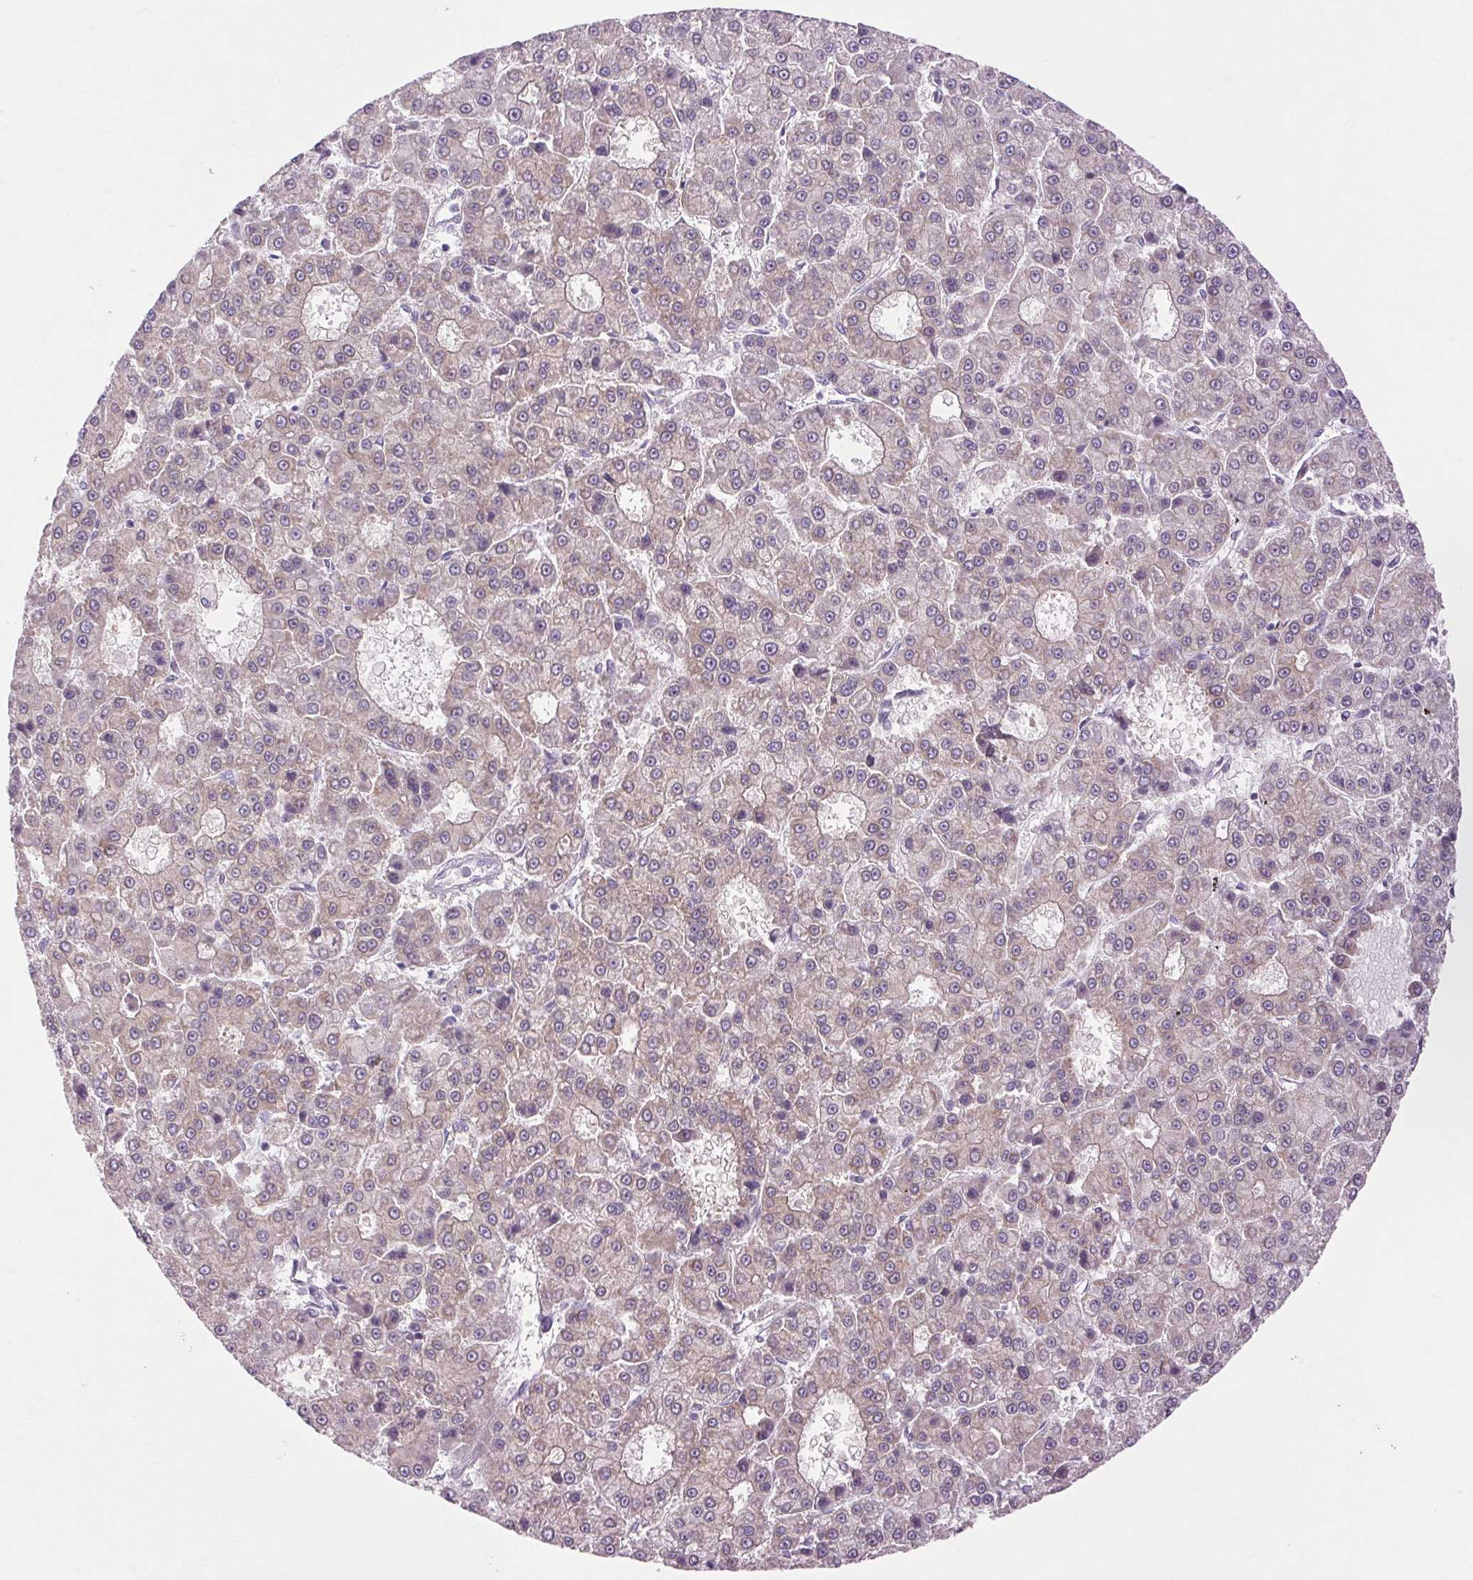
{"staining": {"intensity": "negative", "quantity": "none", "location": "none"}, "tissue": "liver cancer", "cell_type": "Tumor cells", "image_type": "cancer", "snomed": [{"axis": "morphology", "description": "Carcinoma, Hepatocellular, NOS"}, {"axis": "topography", "description": "Liver"}], "caption": "This is a image of immunohistochemistry staining of liver hepatocellular carcinoma, which shows no staining in tumor cells.", "gene": "SOWAHC", "patient": {"sex": "male", "age": 70}}